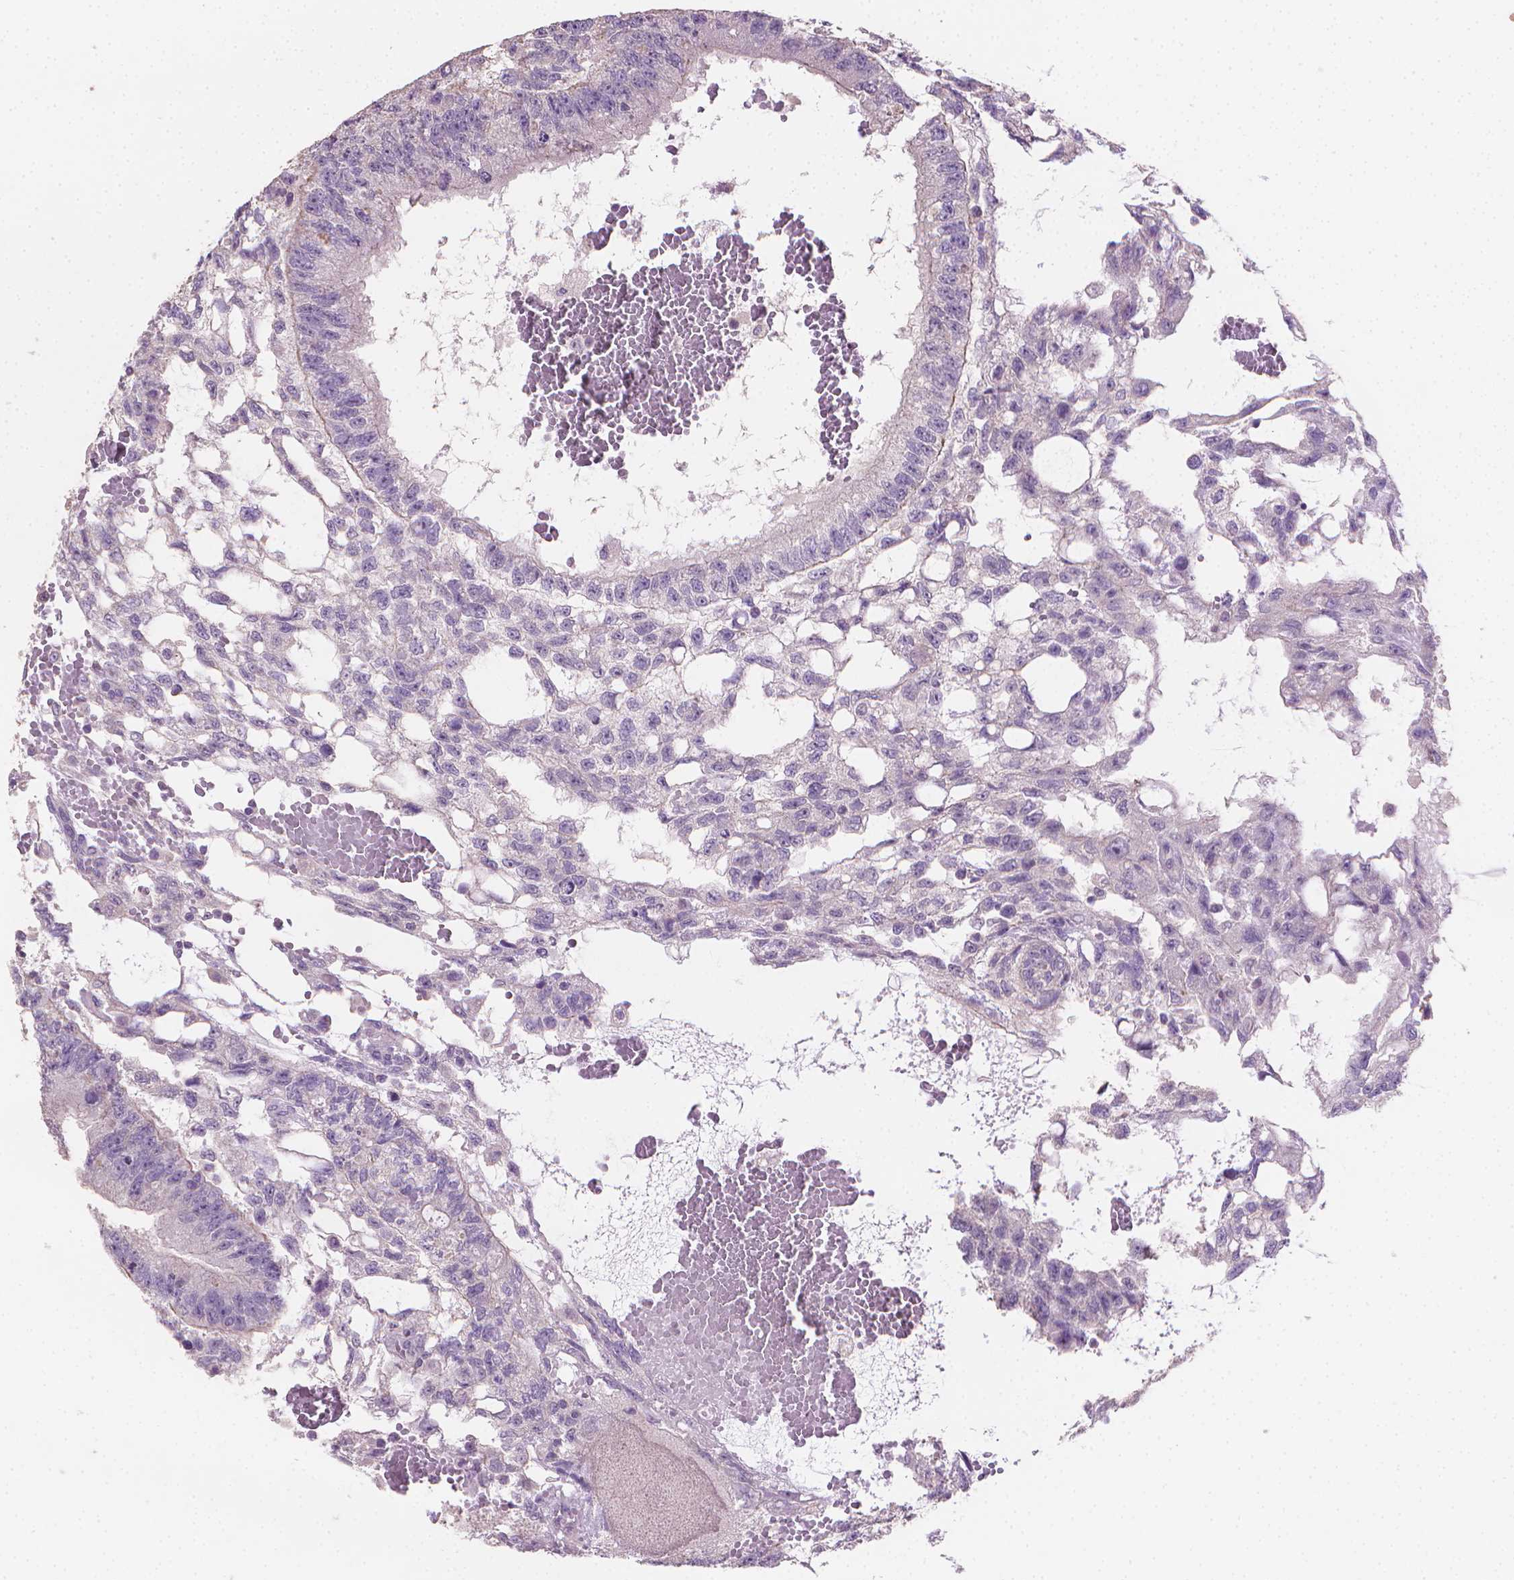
{"staining": {"intensity": "negative", "quantity": "none", "location": "none"}, "tissue": "testis cancer", "cell_type": "Tumor cells", "image_type": "cancer", "snomed": [{"axis": "morphology", "description": "Carcinoma, Embryonal, NOS"}, {"axis": "topography", "description": "Testis"}], "caption": "Tumor cells are negative for brown protein staining in embryonal carcinoma (testis).", "gene": "CATIP", "patient": {"sex": "male", "age": 32}}